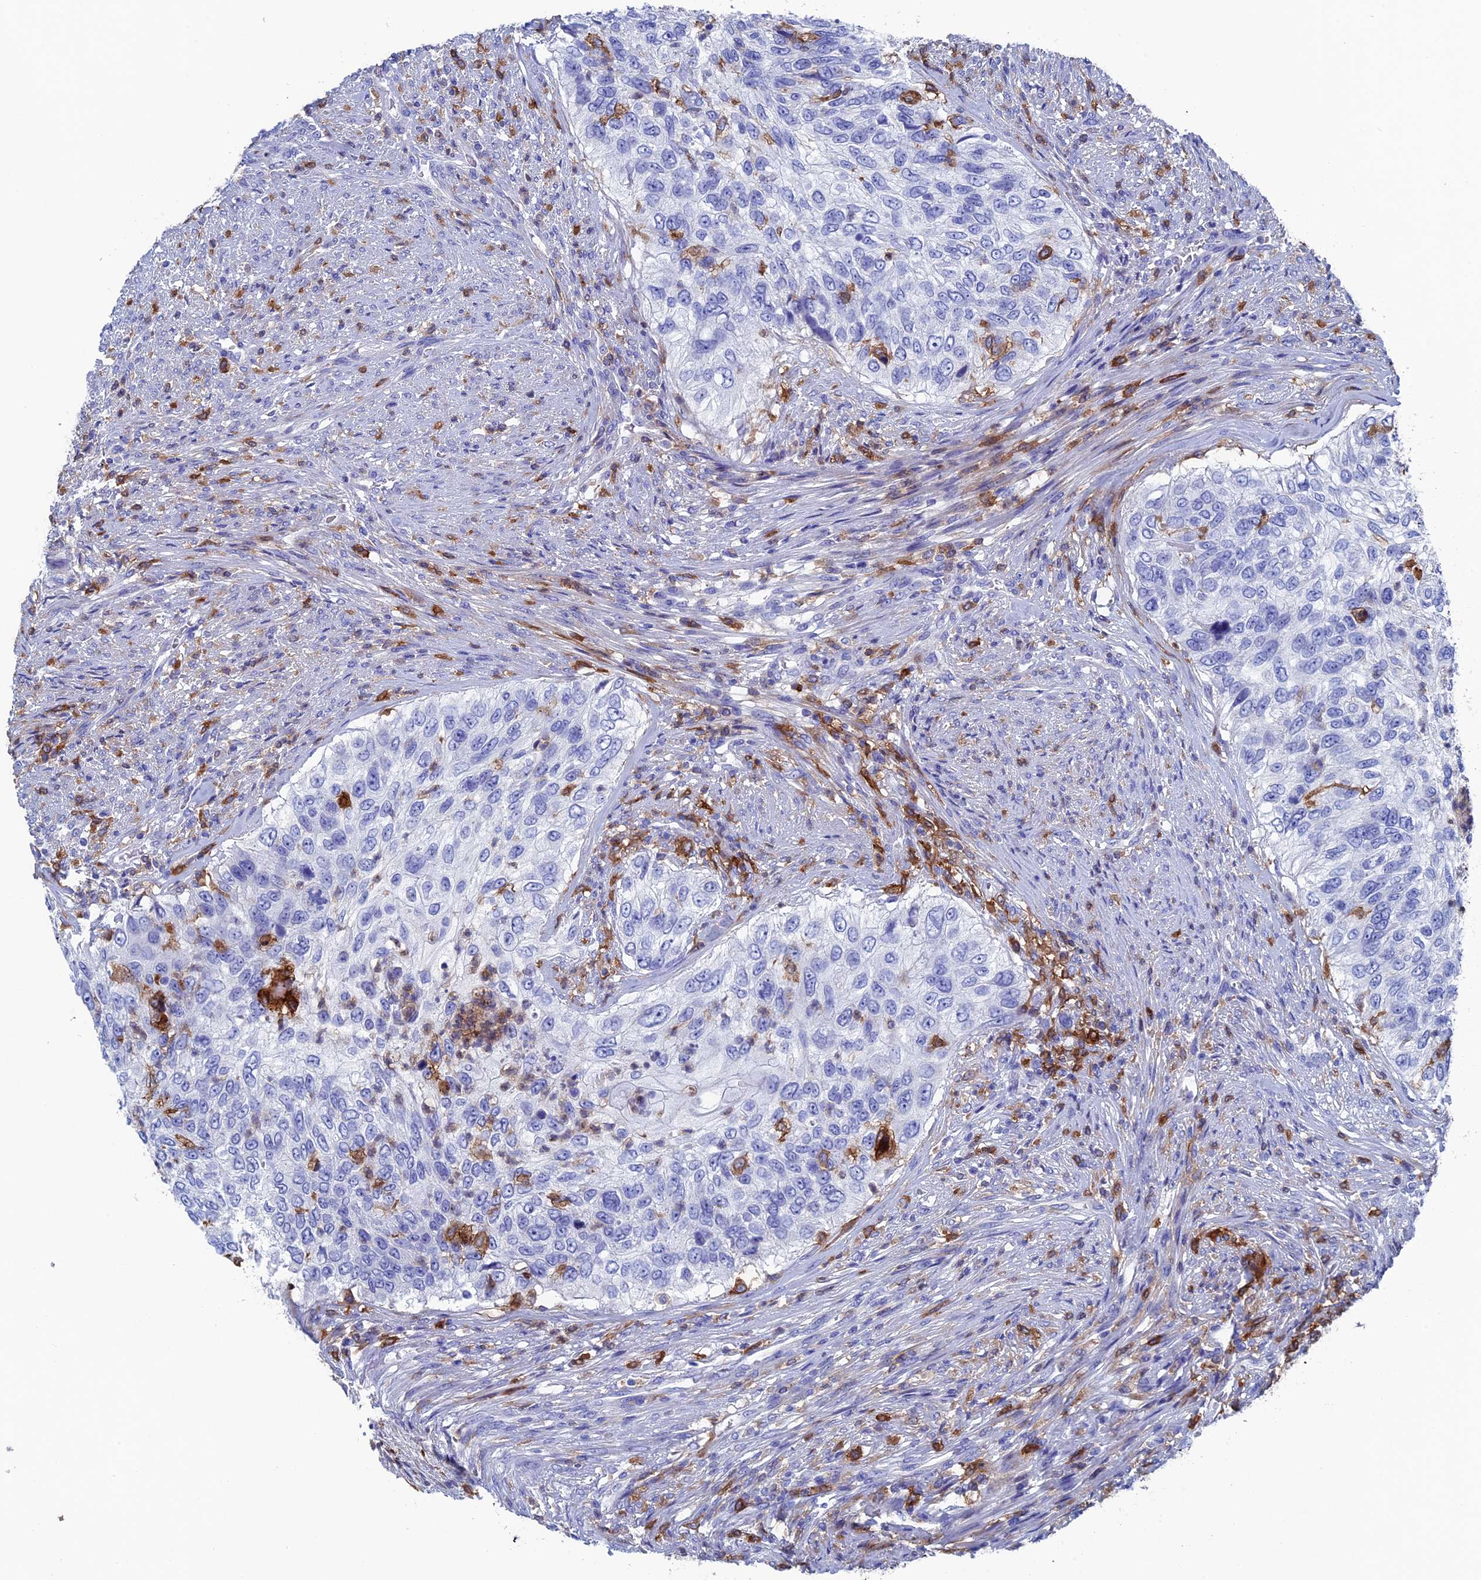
{"staining": {"intensity": "negative", "quantity": "none", "location": "none"}, "tissue": "urothelial cancer", "cell_type": "Tumor cells", "image_type": "cancer", "snomed": [{"axis": "morphology", "description": "Urothelial carcinoma, High grade"}, {"axis": "topography", "description": "Urinary bladder"}], "caption": "The histopathology image reveals no staining of tumor cells in urothelial cancer.", "gene": "TYROBP", "patient": {"sex": "female", "age": 60}}